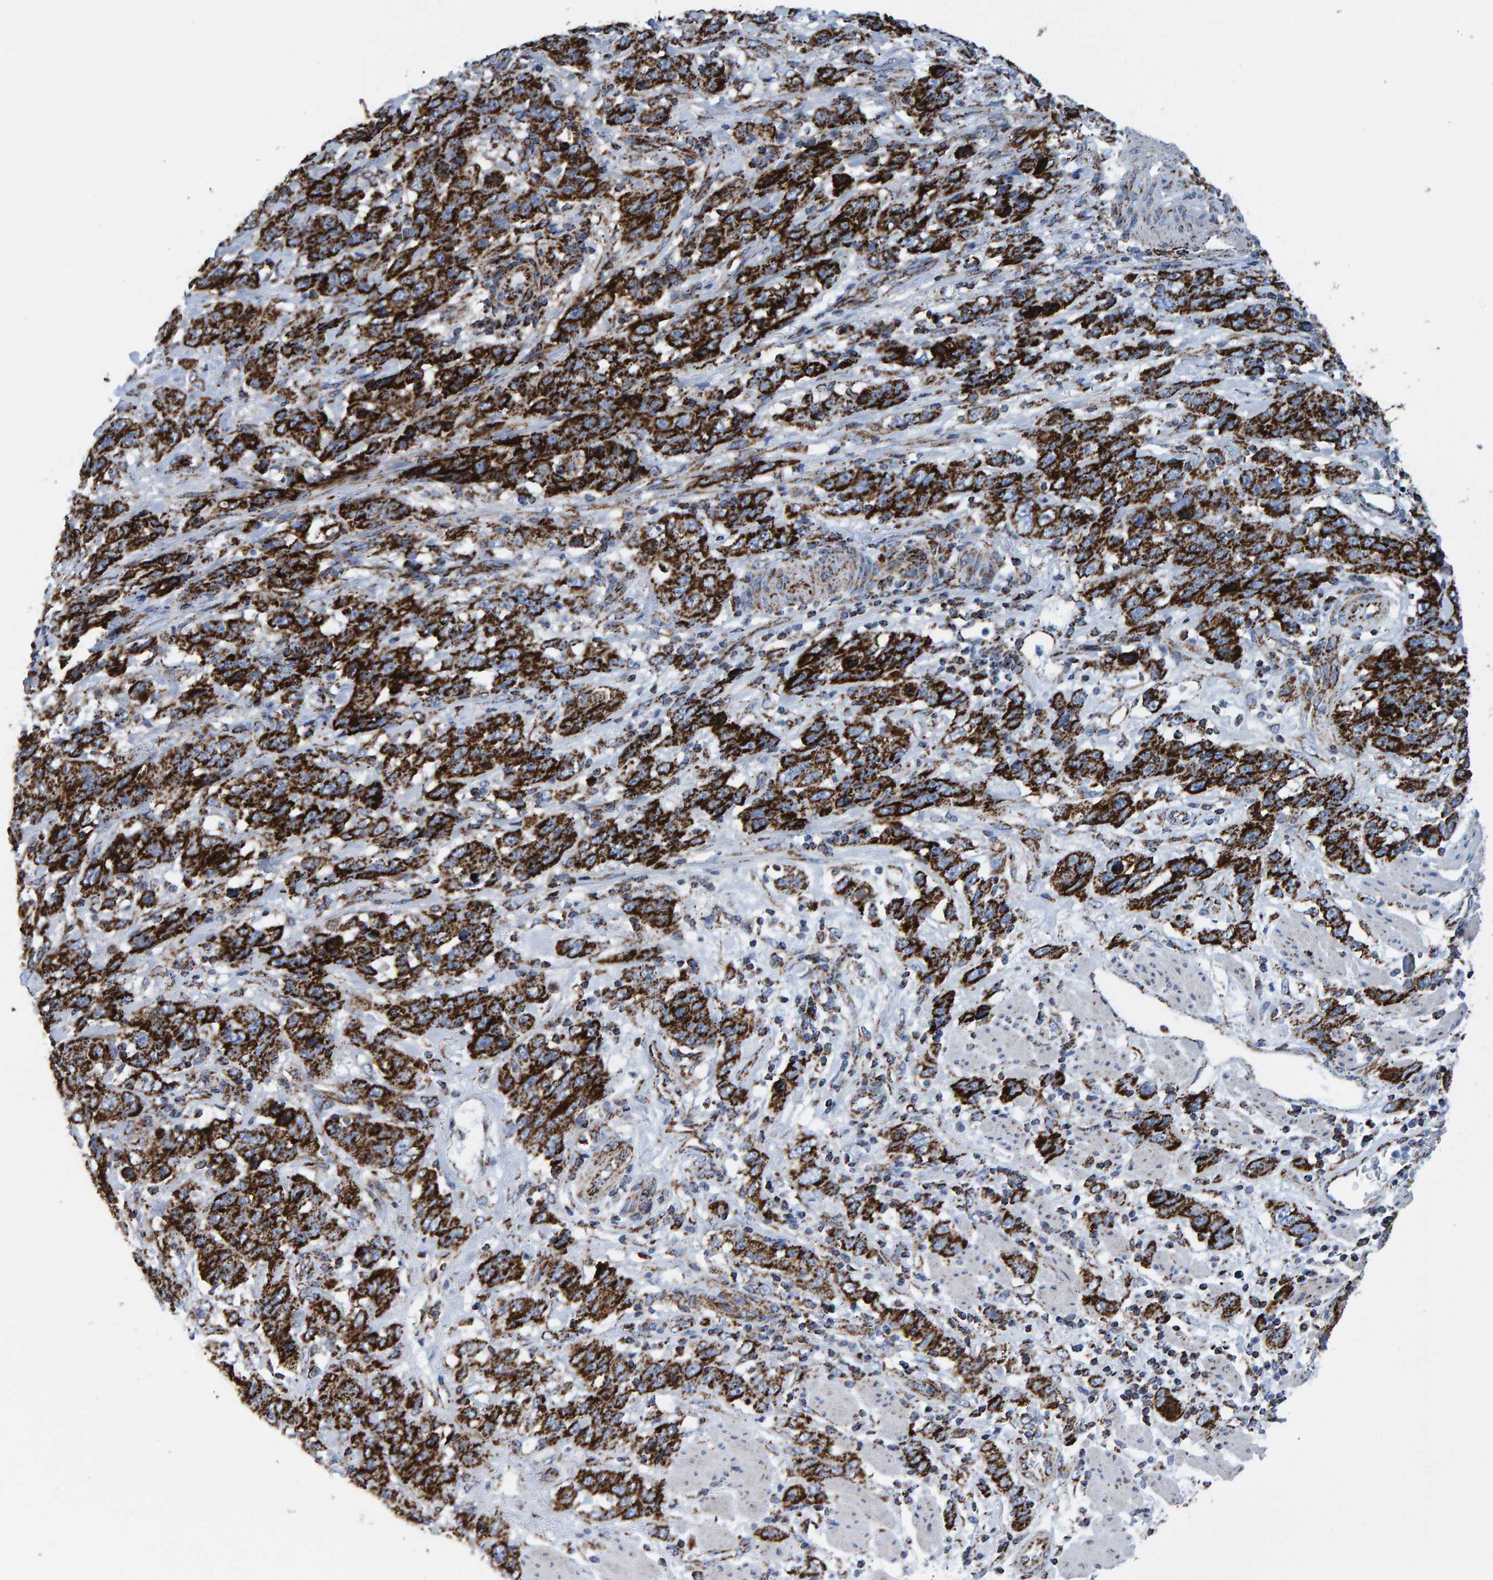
{"staining": {"intensity": "strong", "quantity": ">75%", "location": "cytoplasmic/membranous"}, "tissue": "stomach cancer", "cell_type": "Tumor cells", "image_type": "cancer", "snomed": [{"axis": "morphology", "description": "Adenocarcinoma, NOS"}, {"axis": "topography", "description": "Stomach"}], "caption": "High-magnification brightfield microscopy of stomach adenocarcinoma stained with DAB (brown) and counterstained with hematoxylin (blue). tumor cells exhibit strong cytoplasmic/membranous expression is appreciated in about>75% of cells. (IHC, brightfield microscopy, high magnification).", "gene": "ENSG00000262660", "patient": {"sex": "male", "age": 48}}